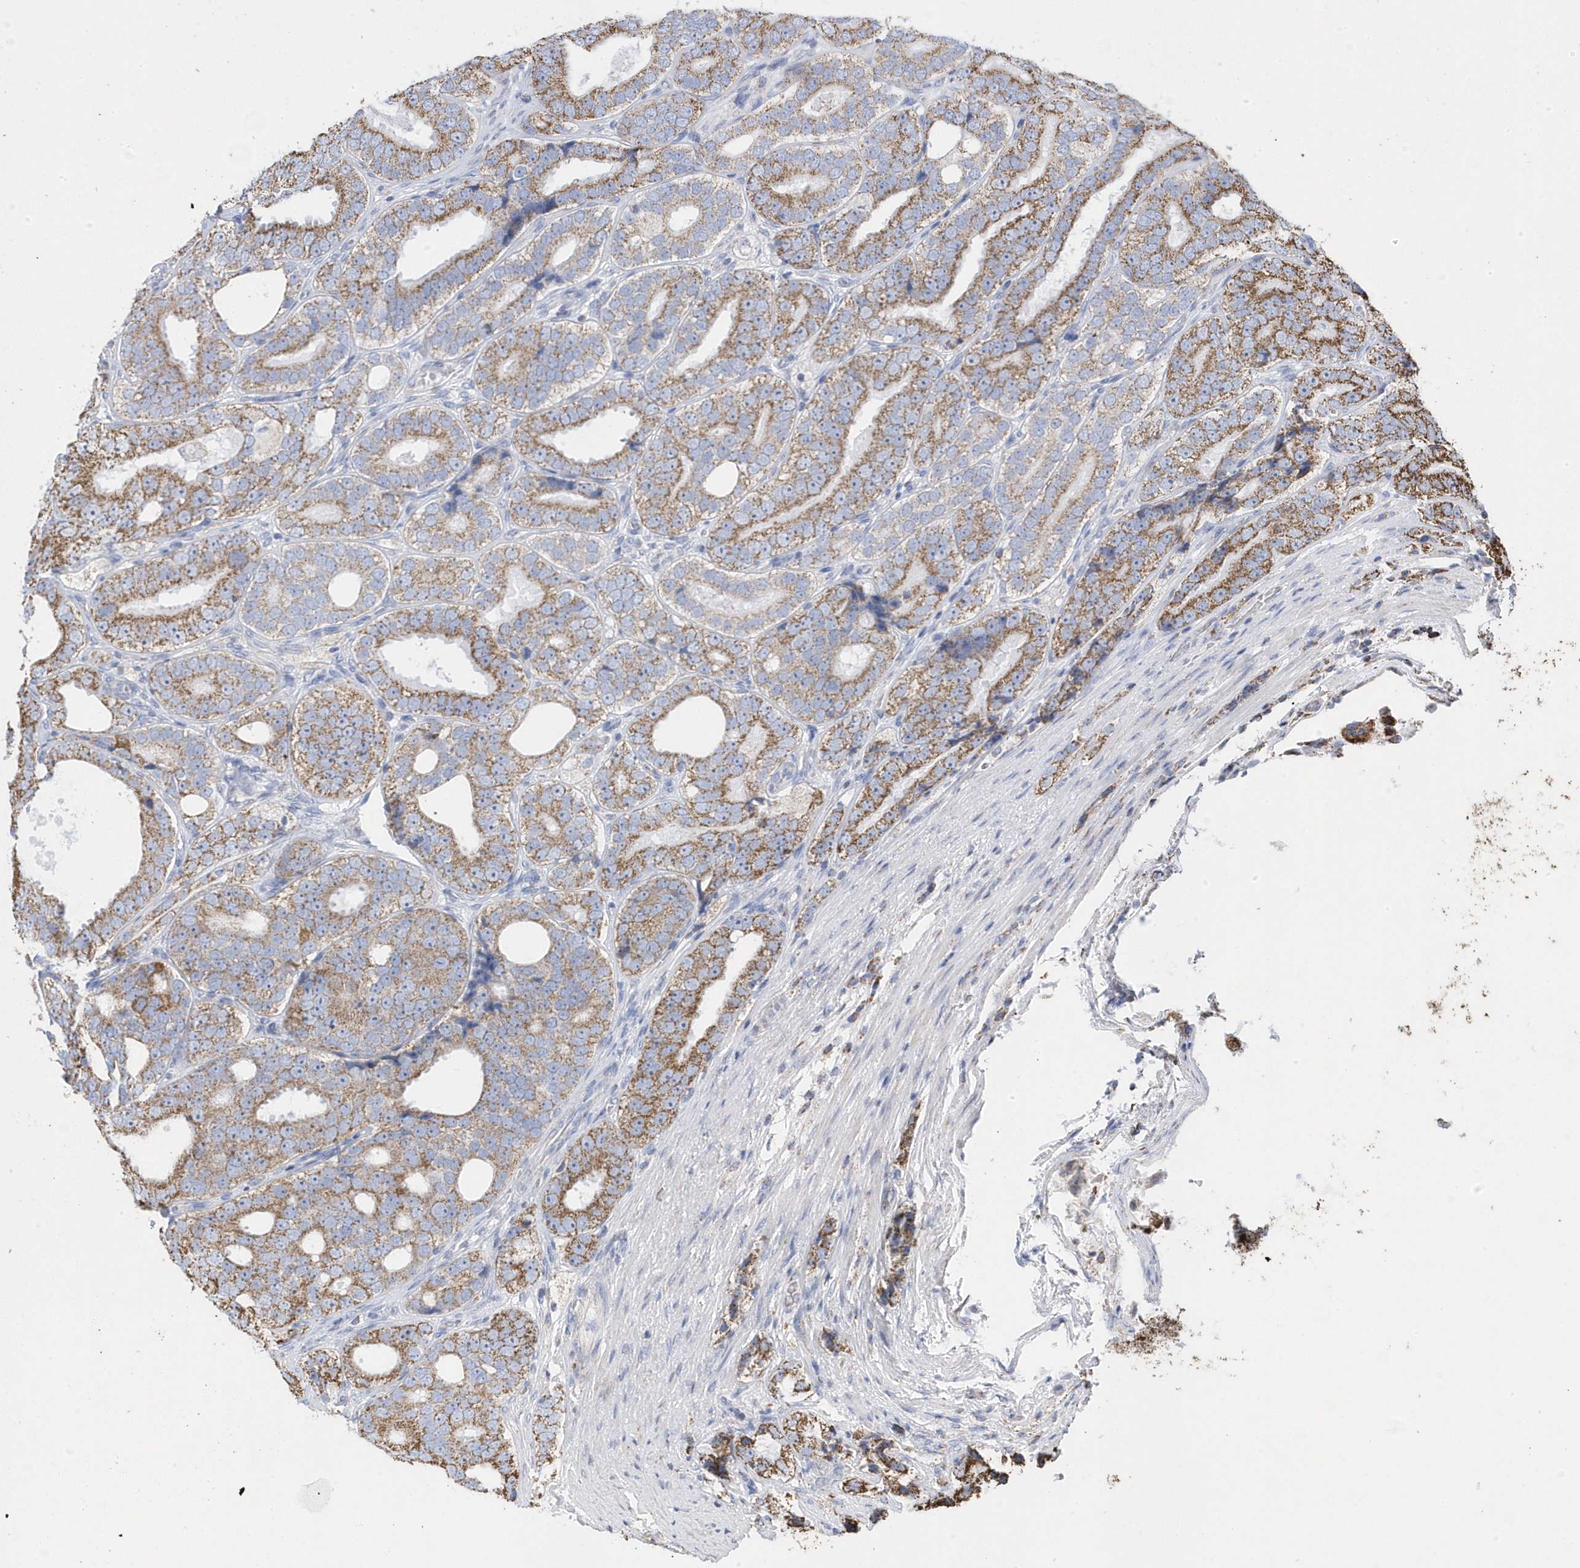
{"staining": {"intensity": "moderate", "quantity": ">75%", "location": "cytoplasmic/membranous"}, "tissue": "prostate cancer", "cell_type": "Tumor cells", "image_type": "cancer", "snomed": [{"axis": "morphology", "description": "Adenocarcinoma, High grade"}, {"axis": "topography", "description": "Prostate"}], "caption": "Immunohistochemical staining of human high-grade adenocarcinoma (prostate) demonstrates medium levels of moderate cytoplasmic/membranous positivity in approximately >75% of tumor cells.", "gene": "GTPBP8", "patient": {"sex": "male", "age": 56}}